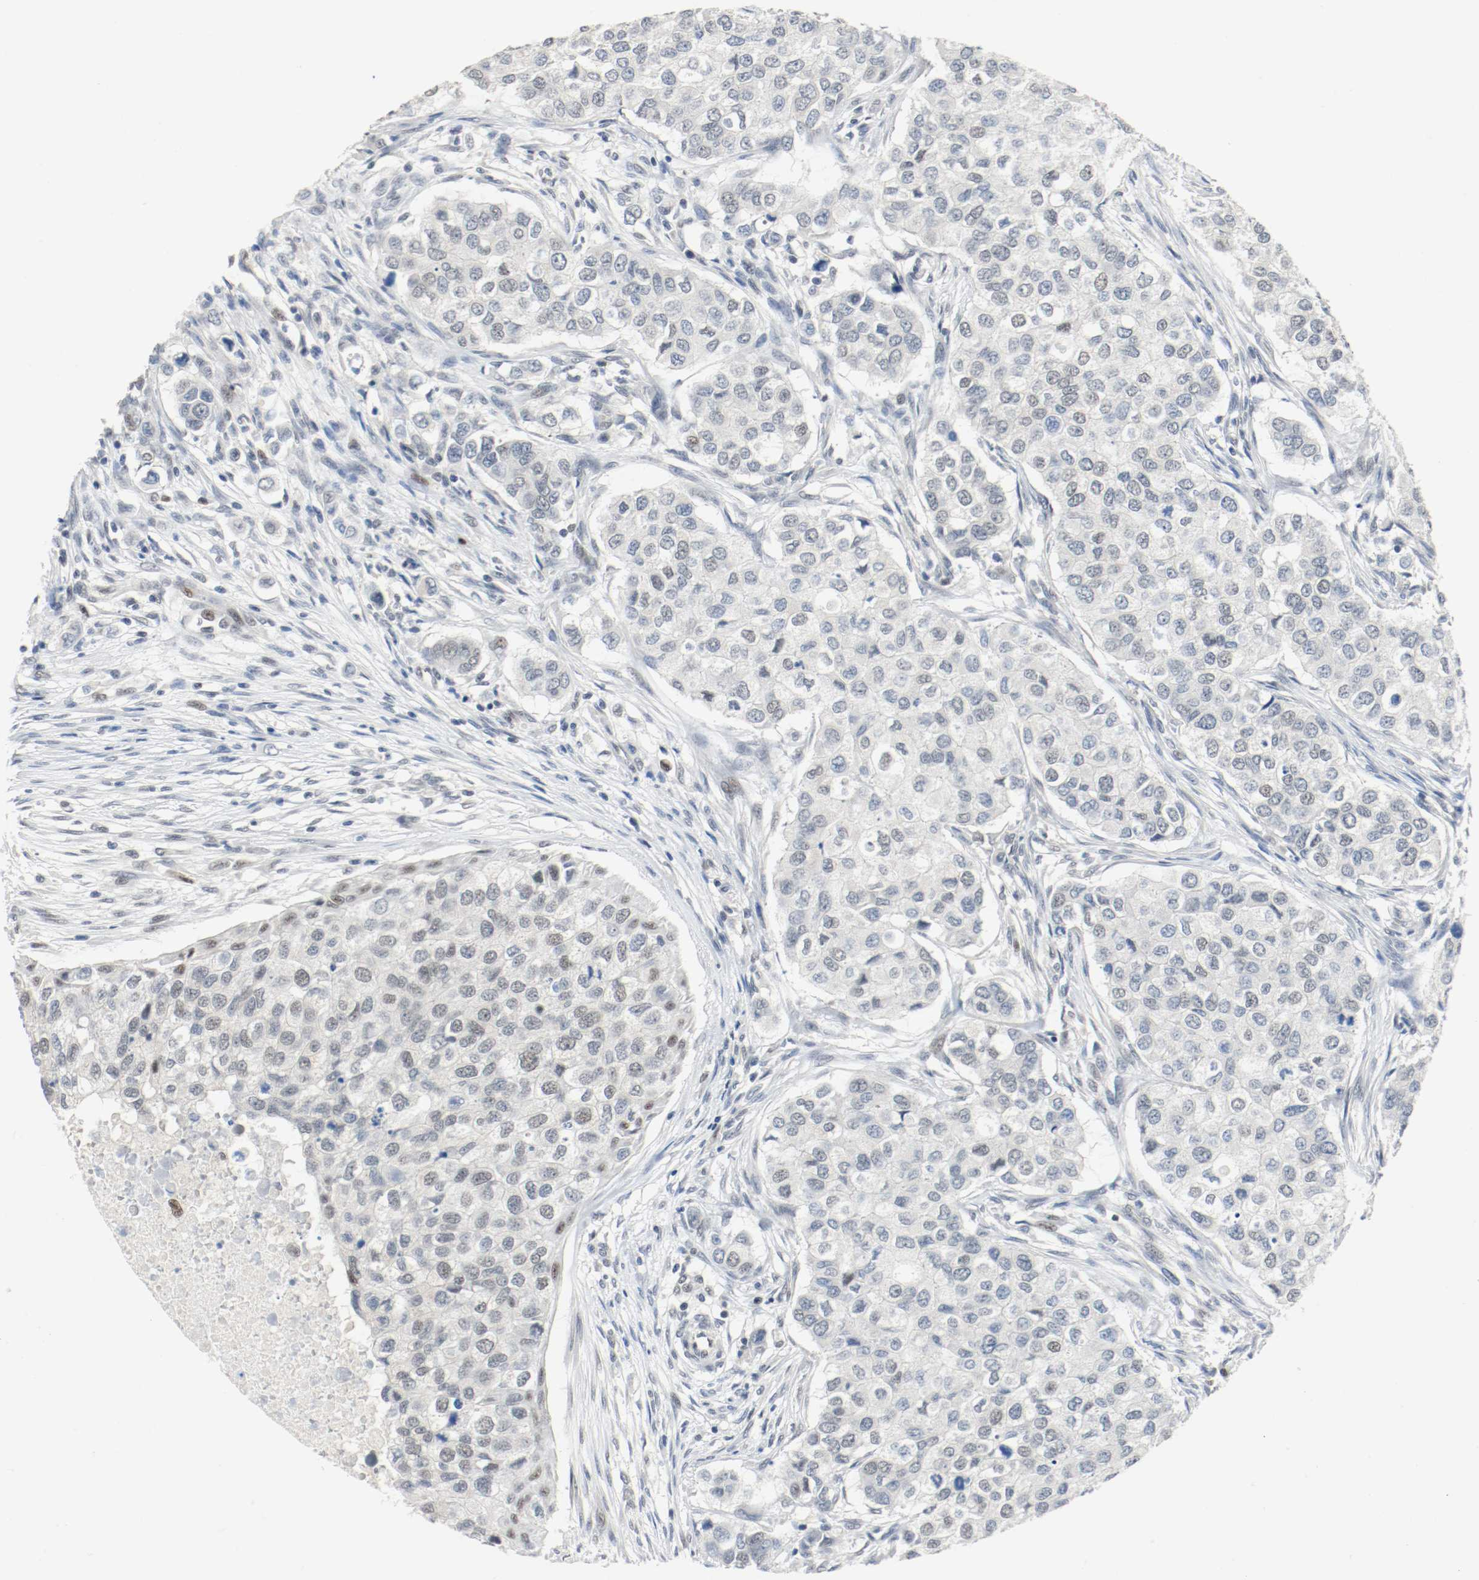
{"staining": {"intensity": "weak", "quantity": "<25%", "location": "nuclear"}, "tissue": "breast cancer", "cell_type": "Tumor cells", "image_type": "cancer", "snomed": [{"axis": "morphology", "description": "Normal tissue, NOS"}, {"axis": "morphology", "description": "Duct carcinoma"}, {"axis": "topography", "description": "Breast"}], "caption": "IHC histopathology image of human breast infiltrating ductal carcinoma stained for a protein (brown), which displays no positivity in tumor cells.", "gene": "ASH1L", "patient": {"sex": "female", "age": 49}}